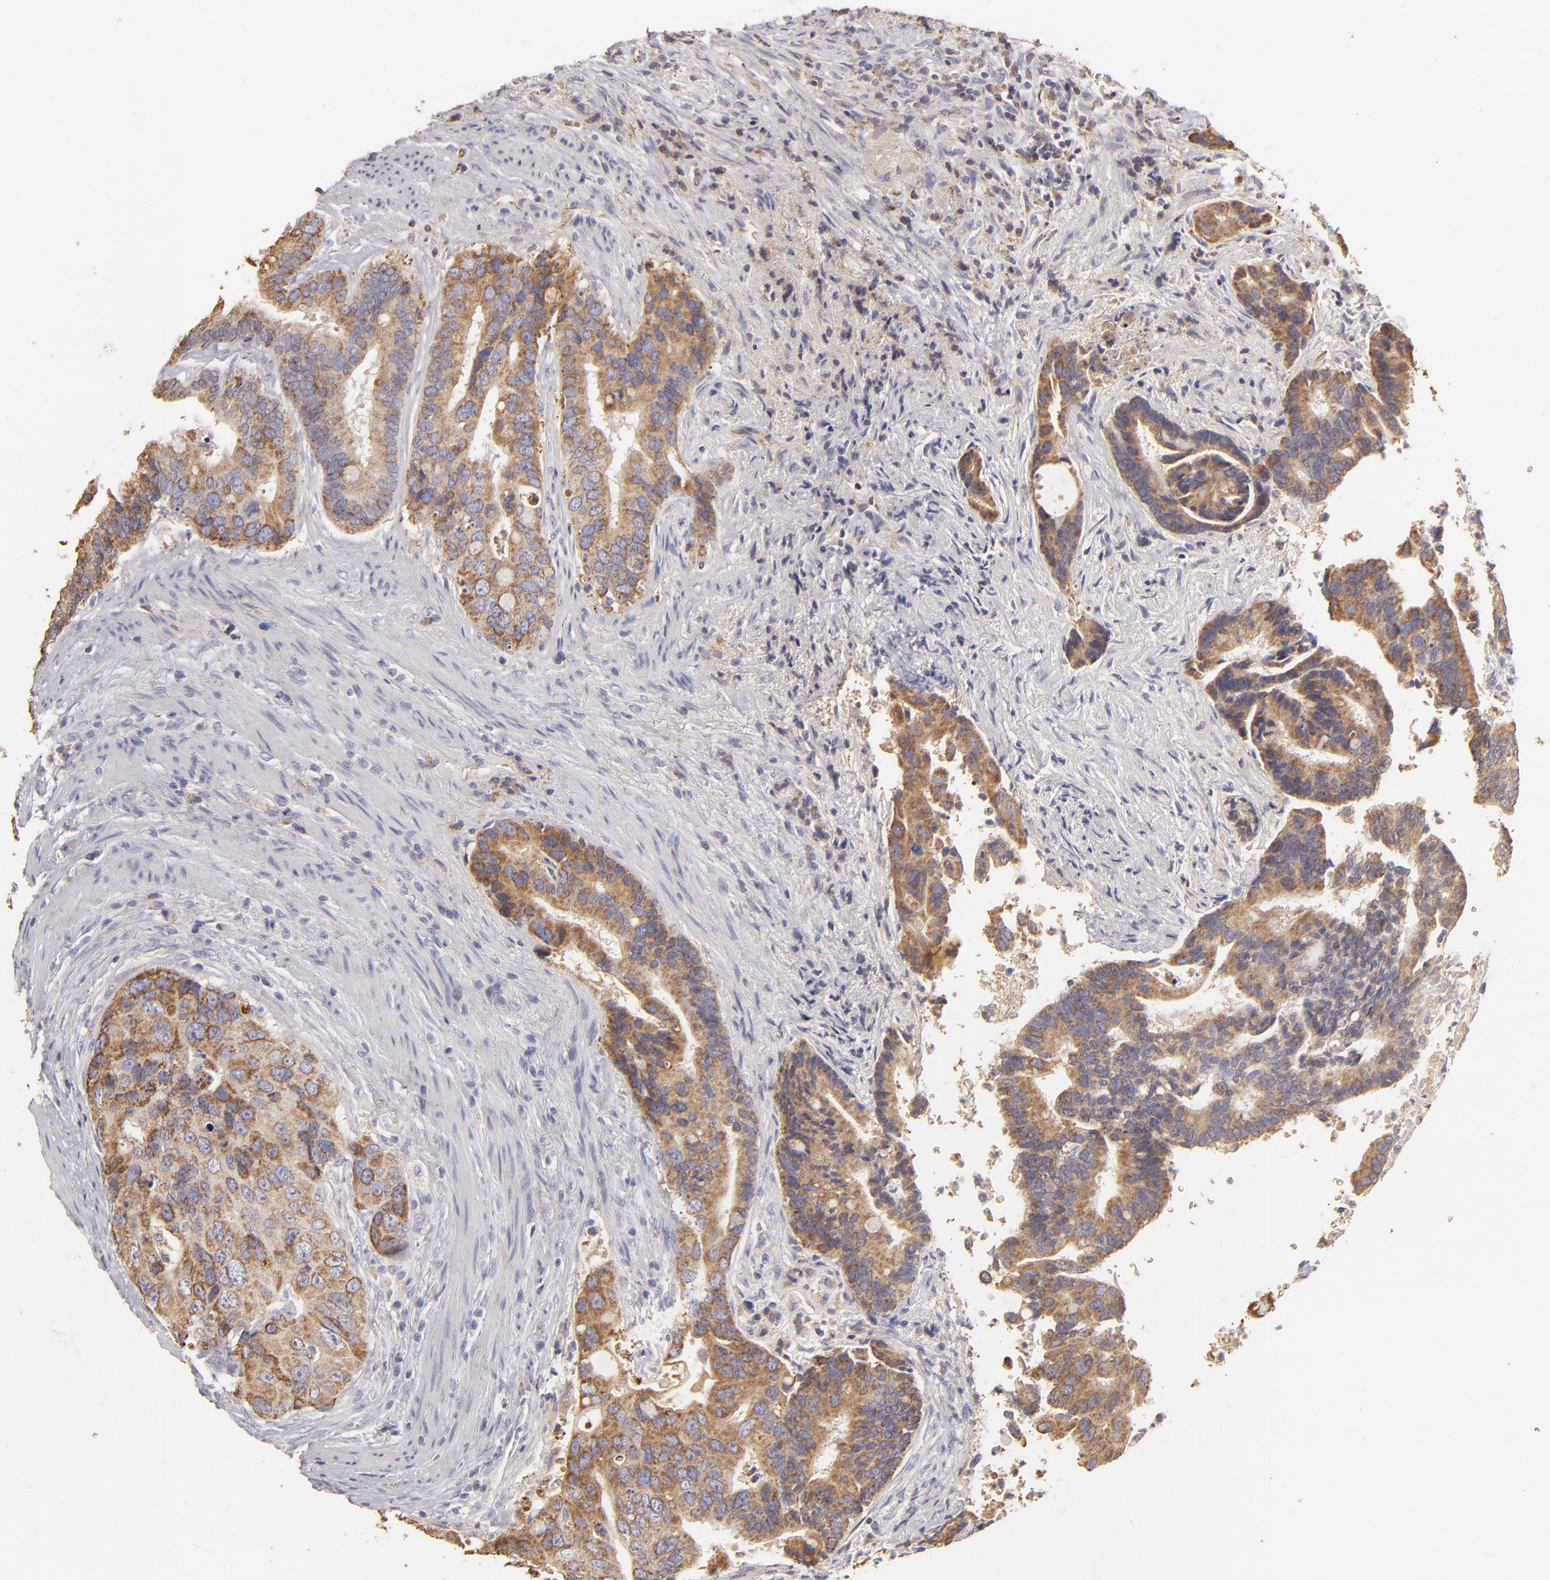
{"staining": {"intensity": "moderate", "quantity": ">75%", "location": "cytoplasmic/membranous"}, "tissue": "colorectal cancer", "cell_type": "Tumor cells", "image_type": "cancer", "snomed": [{"axis": "morphology", "description": "Adenocarcinoma, NOS"}, {"axis": "topography", "description": "Rectum"}], "caption": "This image demonstrates colorectal cancer stained with IHC to label a protein in brown. The cytoplasmic/membranous of tumor cells show moderate positivity for the protein. Nuclei are counter-stained blue.", "gene": "CFB", "patient": {"sex": "female", "age": 67}}